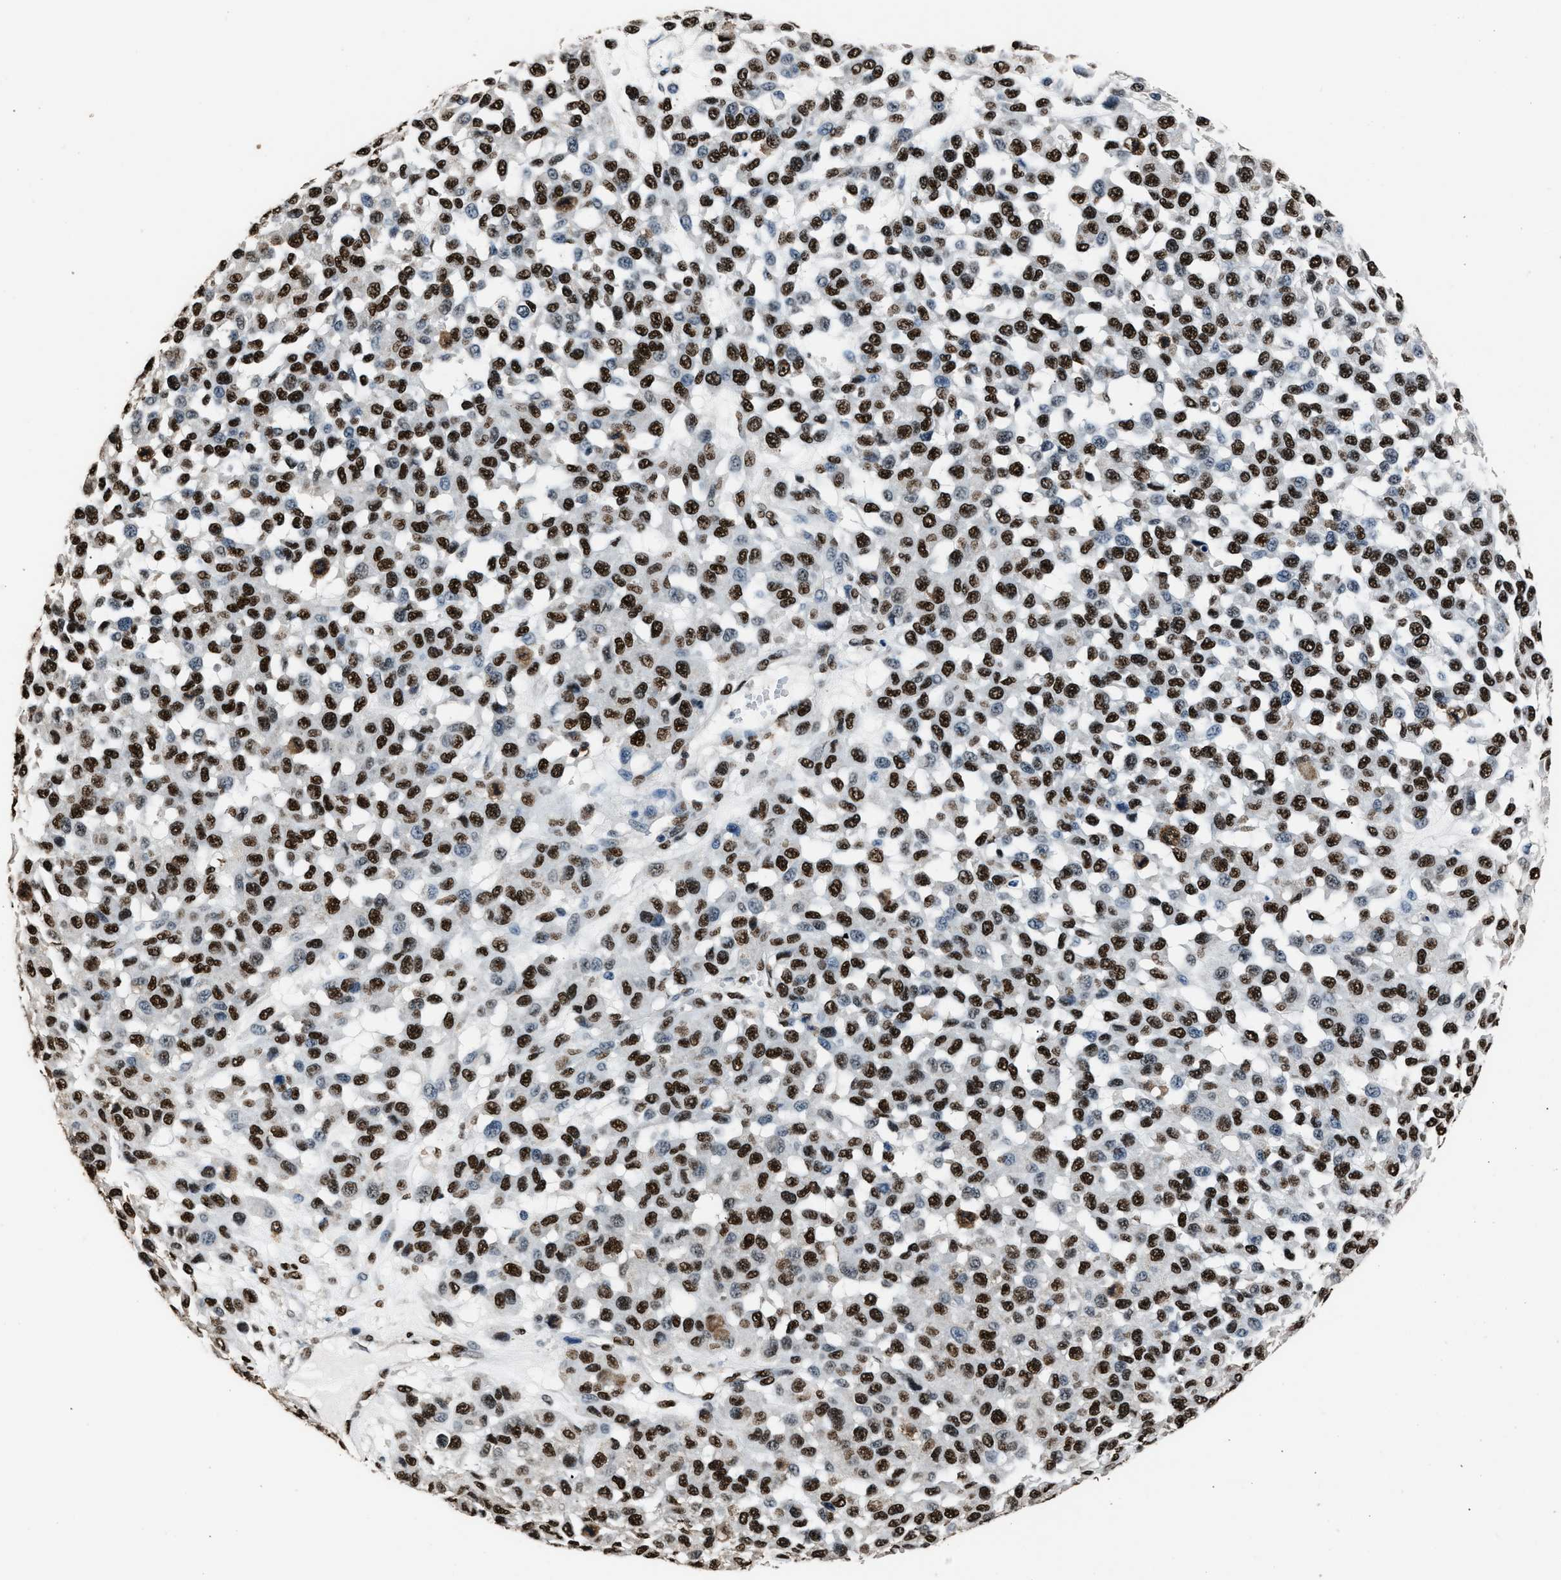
{"staining": {"intensity": "strong", "quantity": ">75%", "location": "nuclear"}, "tissue": "melanoma", "cell_type": "Tumor cells", "image_type": "cancer", "snomed": [{"axis": "morphology", "description": "Malignant melanoma, NOS"}, {"axis": "topography", "description": "Skin"}], "caption": "Immunohistochemistry histopathology image of human melanoma stained for a protein (brown), which demonstrates high levels of strong nuclear expression in about >75% of tumor cells.", "gene": "SAFB", "patient": {"sex": "male", "age": 62}}